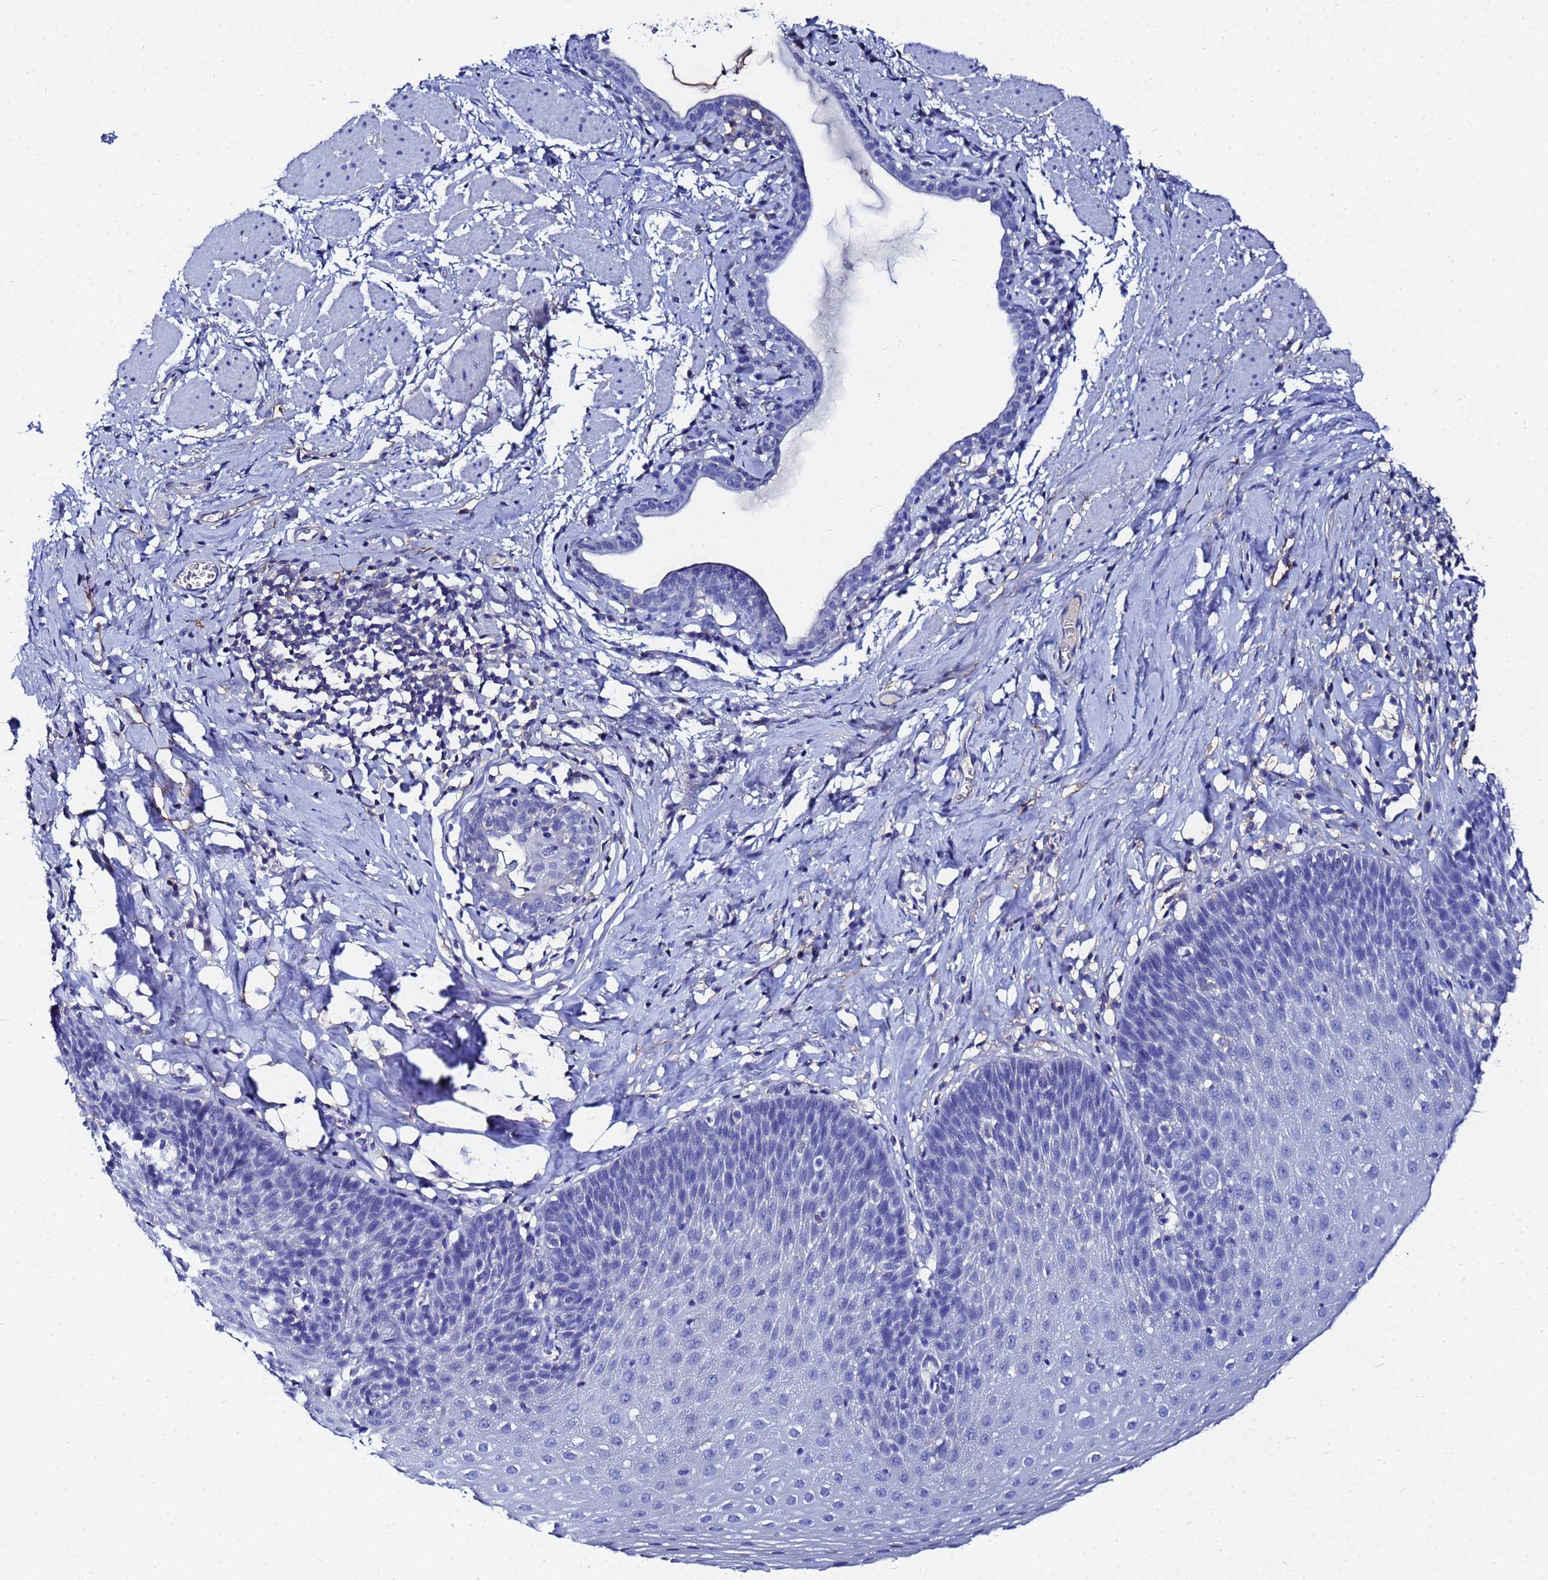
{"staining": {"intensity": "negative", "quantity": "none", "location": "none"}, "tissue": "esophagus", "cell_type": "Squamous epithelial cells", "image_type": "normal", "snomed": [{"axis": "morphology", "description": "Normal tissue, NOS"}, {"axis": "topography", "description": "Esophagus"}], "caption": "IHC micrograph of normal esophagus: esophagus stained with DAB reveals no significant protein expression in squamous epithelial cells. (DAB (3,3'-diaminobenzidine) immunohistochemistry (IHC), high magnification).", "gene": "AQP12A", "patient": {"sex": "female", "age": 61}}